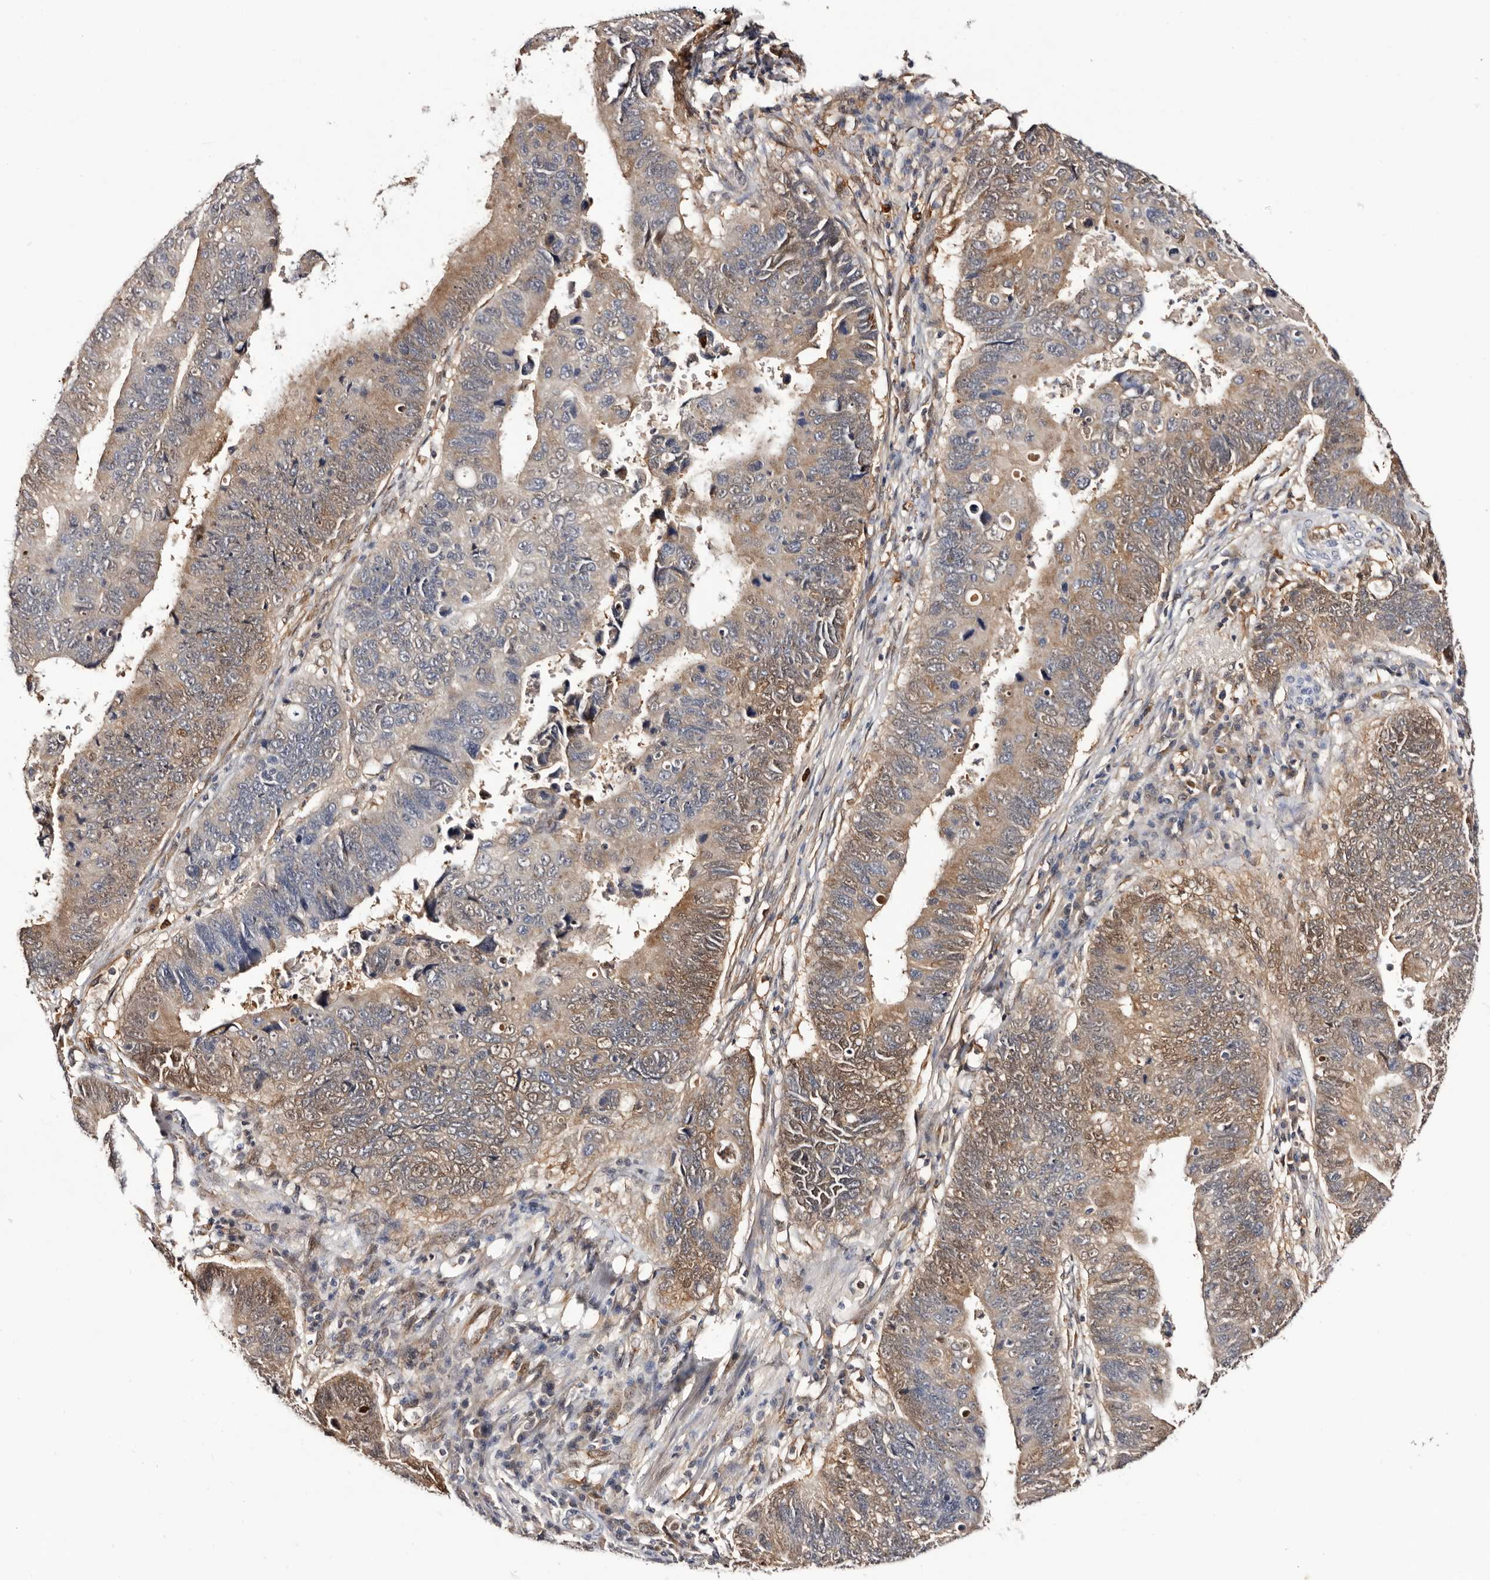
{"staining": {"intensity": "weak", "quantity": "25%-75%", "location": "cytoplasmic/membranous"}, "tissue": "stomach cancer", "cell_type": "Tumor cells", "image_type": "cancer", "snomed": [{"axis": "morphology", "description": "Adenocarcinoma, NOS"}, {"axis": "topography", "description": "Stomach"}], "caption": "Immunohistochemistry image of human adenocarcinoma (stomach) stained for a protein (brown), which demonstrates low levels of weak cytoplasmic/membranous expression in approximately 25%-75% of tumor cells.", "gene": "TP53I3", "patient": {"sex": "male", "age": 59}}